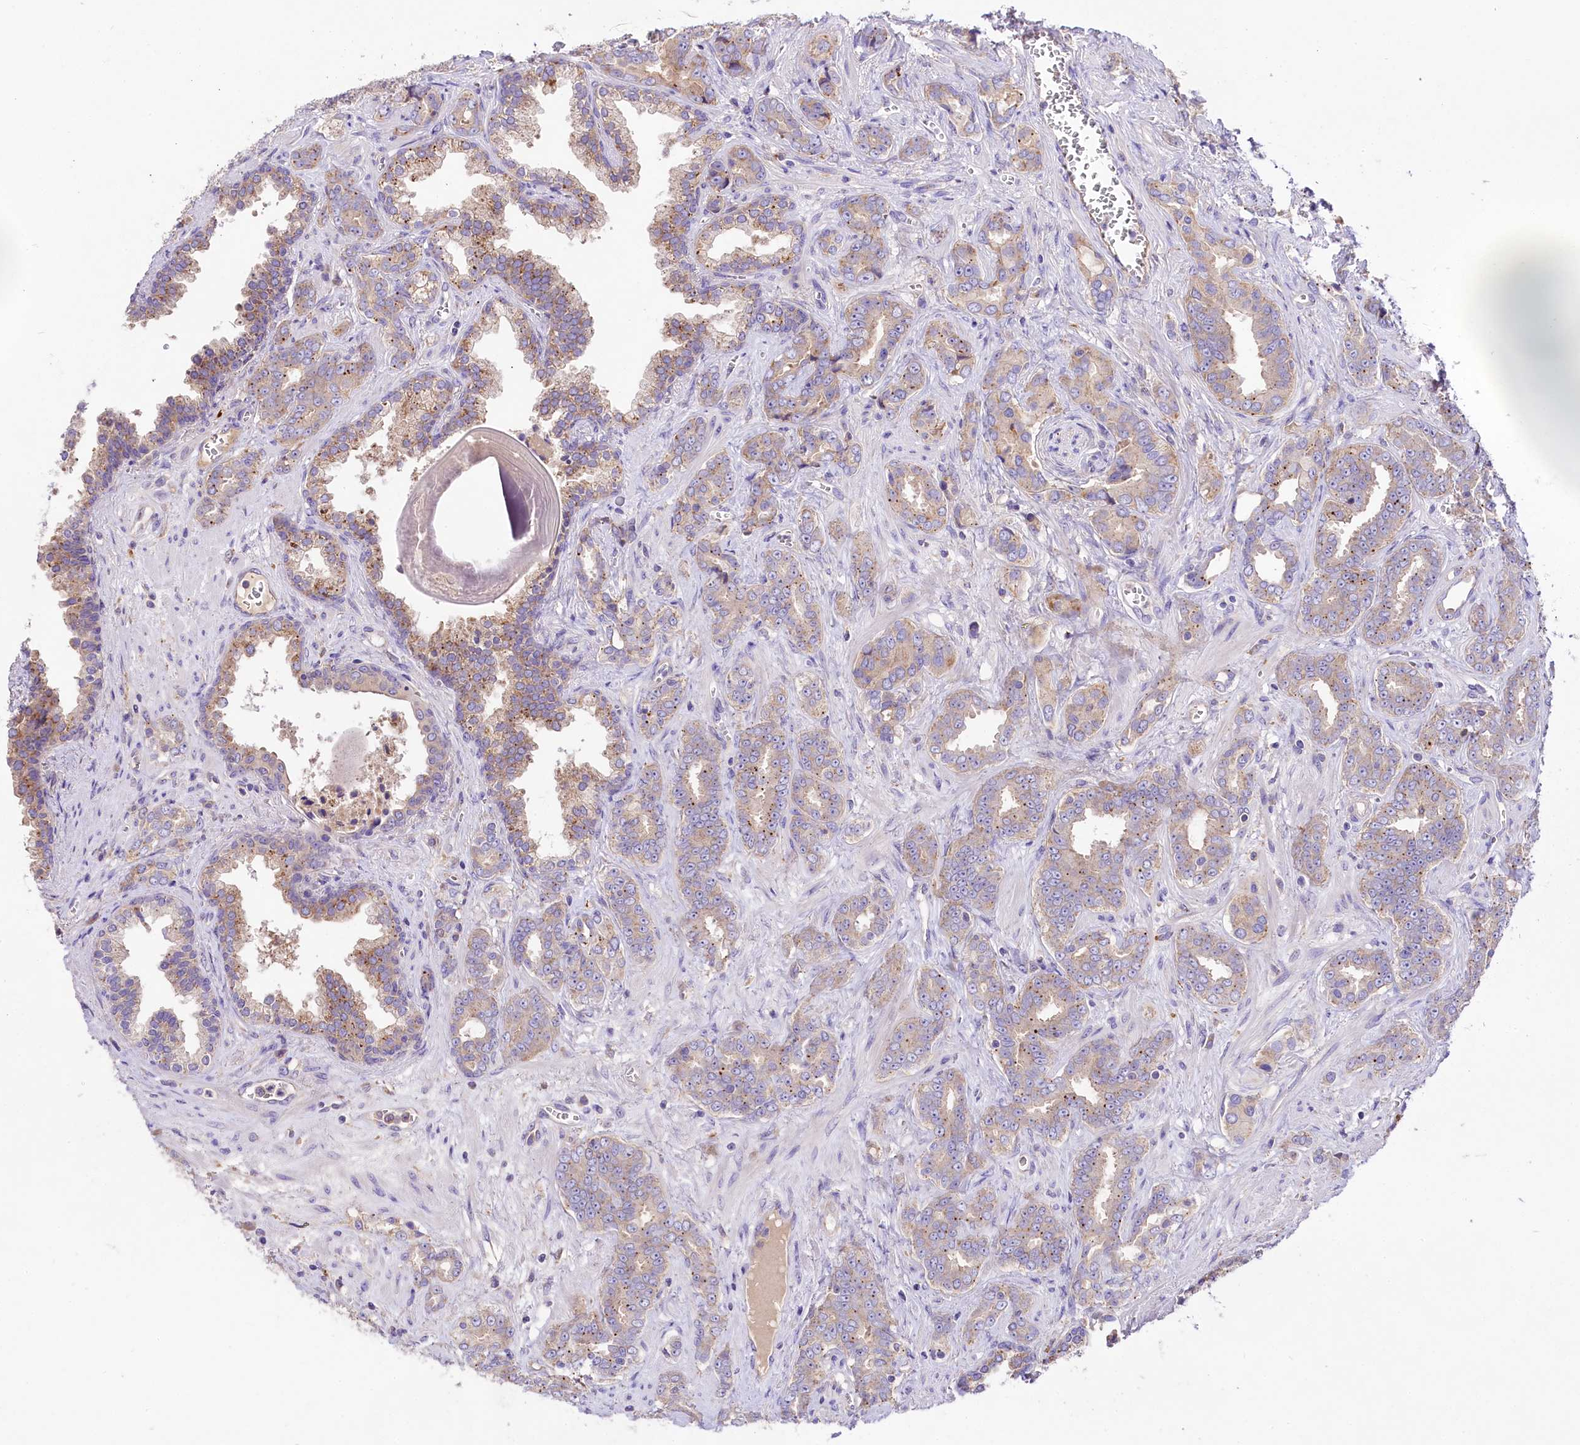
{"staining": {"intensity": "weak", "quantity": "25%-75%", "location": "cytoplasmic/membranous"}, "tissue": "prostate cancer", "cell_type": "Tumor cells", "image_type": "cancer", "snomed": [{"axis": "morphology", "description": "Adenocarcinoma, High grade"}, {"axis": "topography", "description": "Prostate"}], "caption": "Immunohistochemistry photomicrograph of neoplastic tissue: prostate high-grade adenocarcinoma stained using immunohistochemistry (IHC) exhibits low levels of weak protein expression localized specifically in the cytoplasmic/membranous of tumor cells, appearing as a cytoplasmic/membranous brown color.", "gene": "PEMT", "patient": {"sex": "male", "age": 67}}